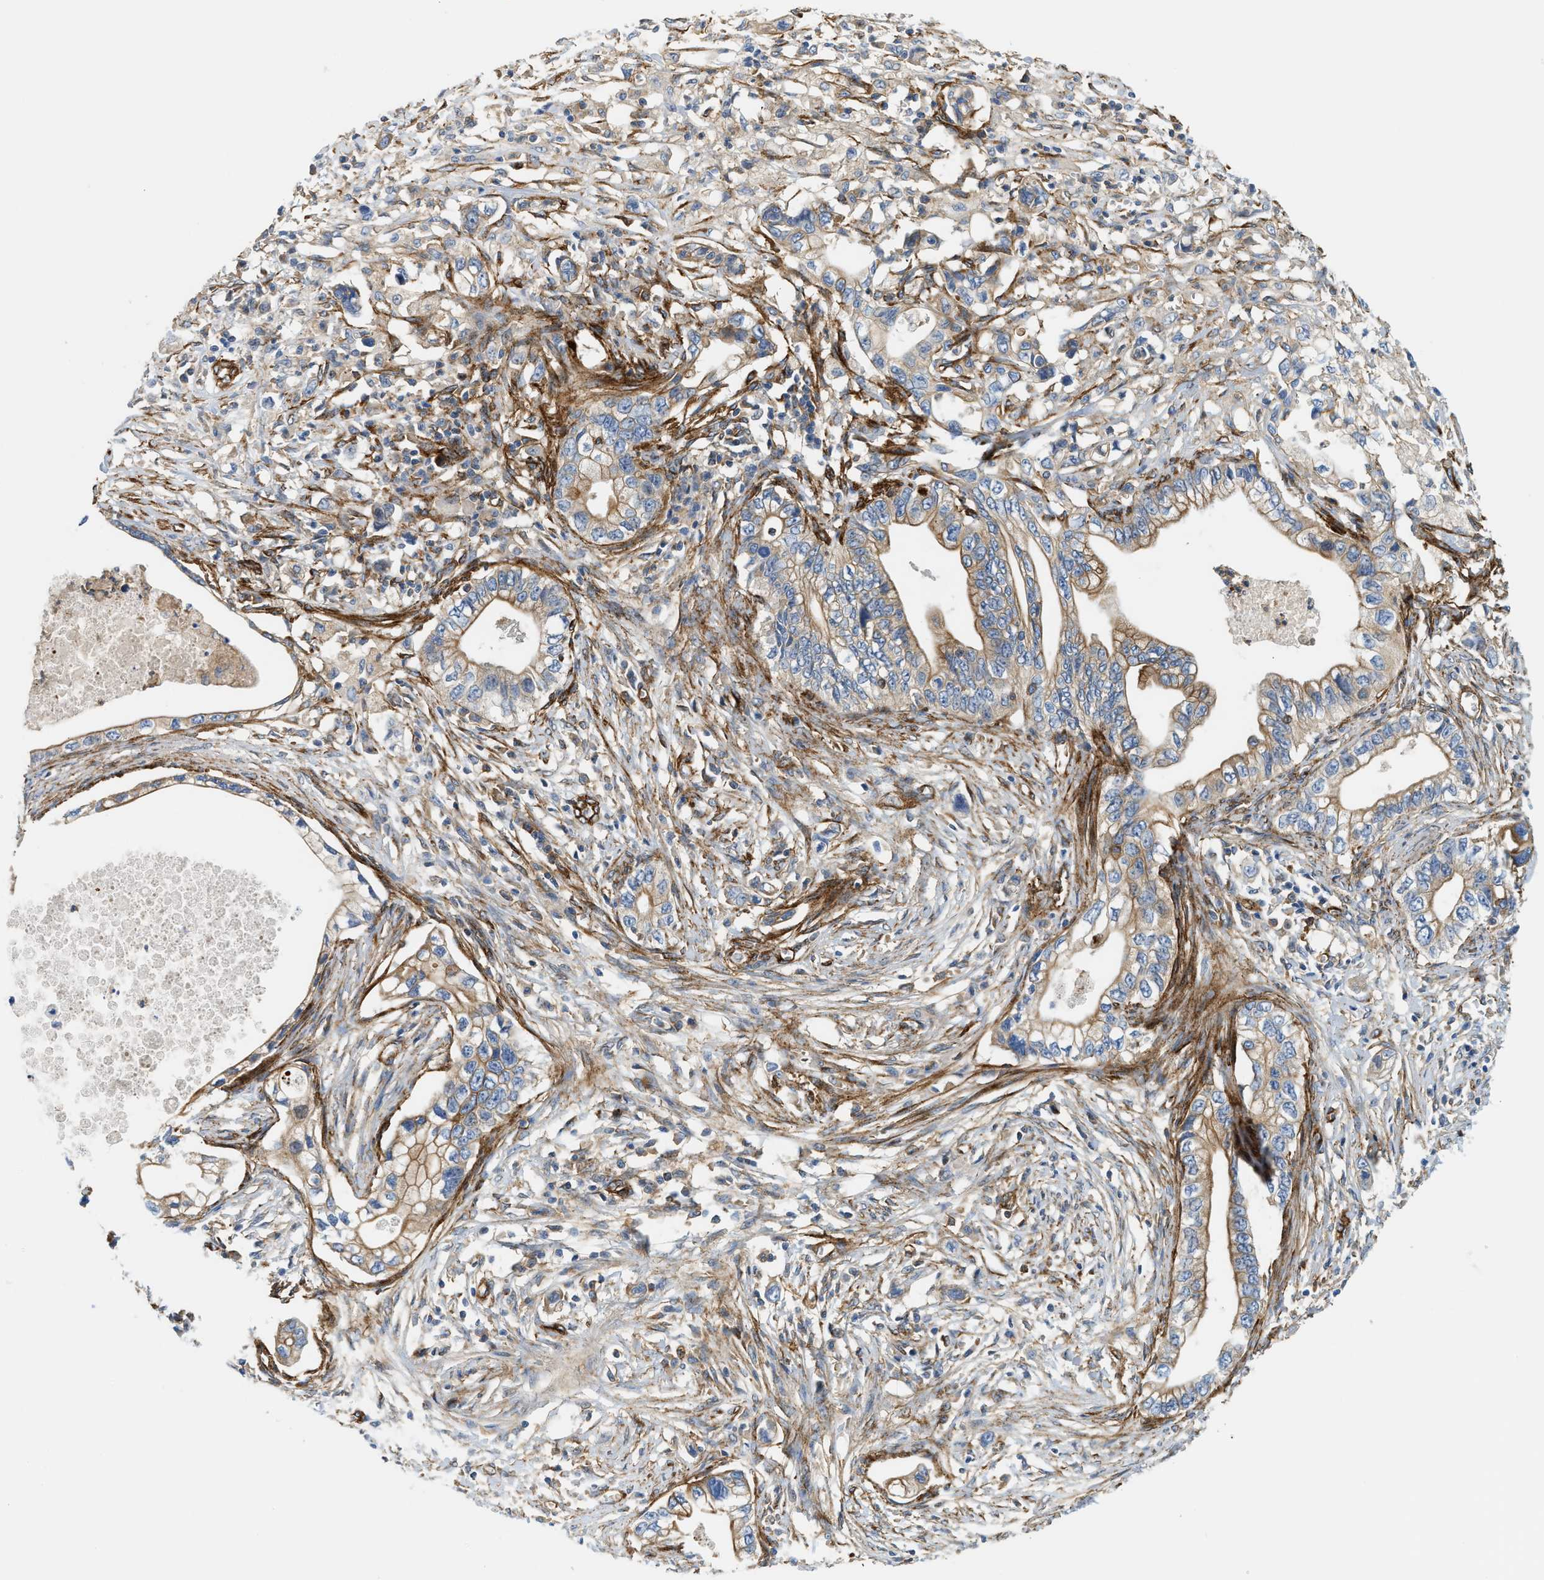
{"staining": {"intensity": "moderate", "quantity": "25%-75%", "location": "cytoplasmic/membranous"}, "tissue": "pancreatic cancer", "cell_type": "Tumor cells", "image_type": "cancer", "snomed": [{"axis": "morphology", "description": "Adenocarcinoma, NOS"}, {"axis": "topography", "description": "Pancreas"}], "caption": "Pancreatic cancer (adenocarcinoma) stained with immunohistochemistry demonstrates moderate cytoplasmic/membranous staining in about 25%-75% of tumor cells.", "gene": "HIP1", "patient": {"sex": "male", "age": 56}}